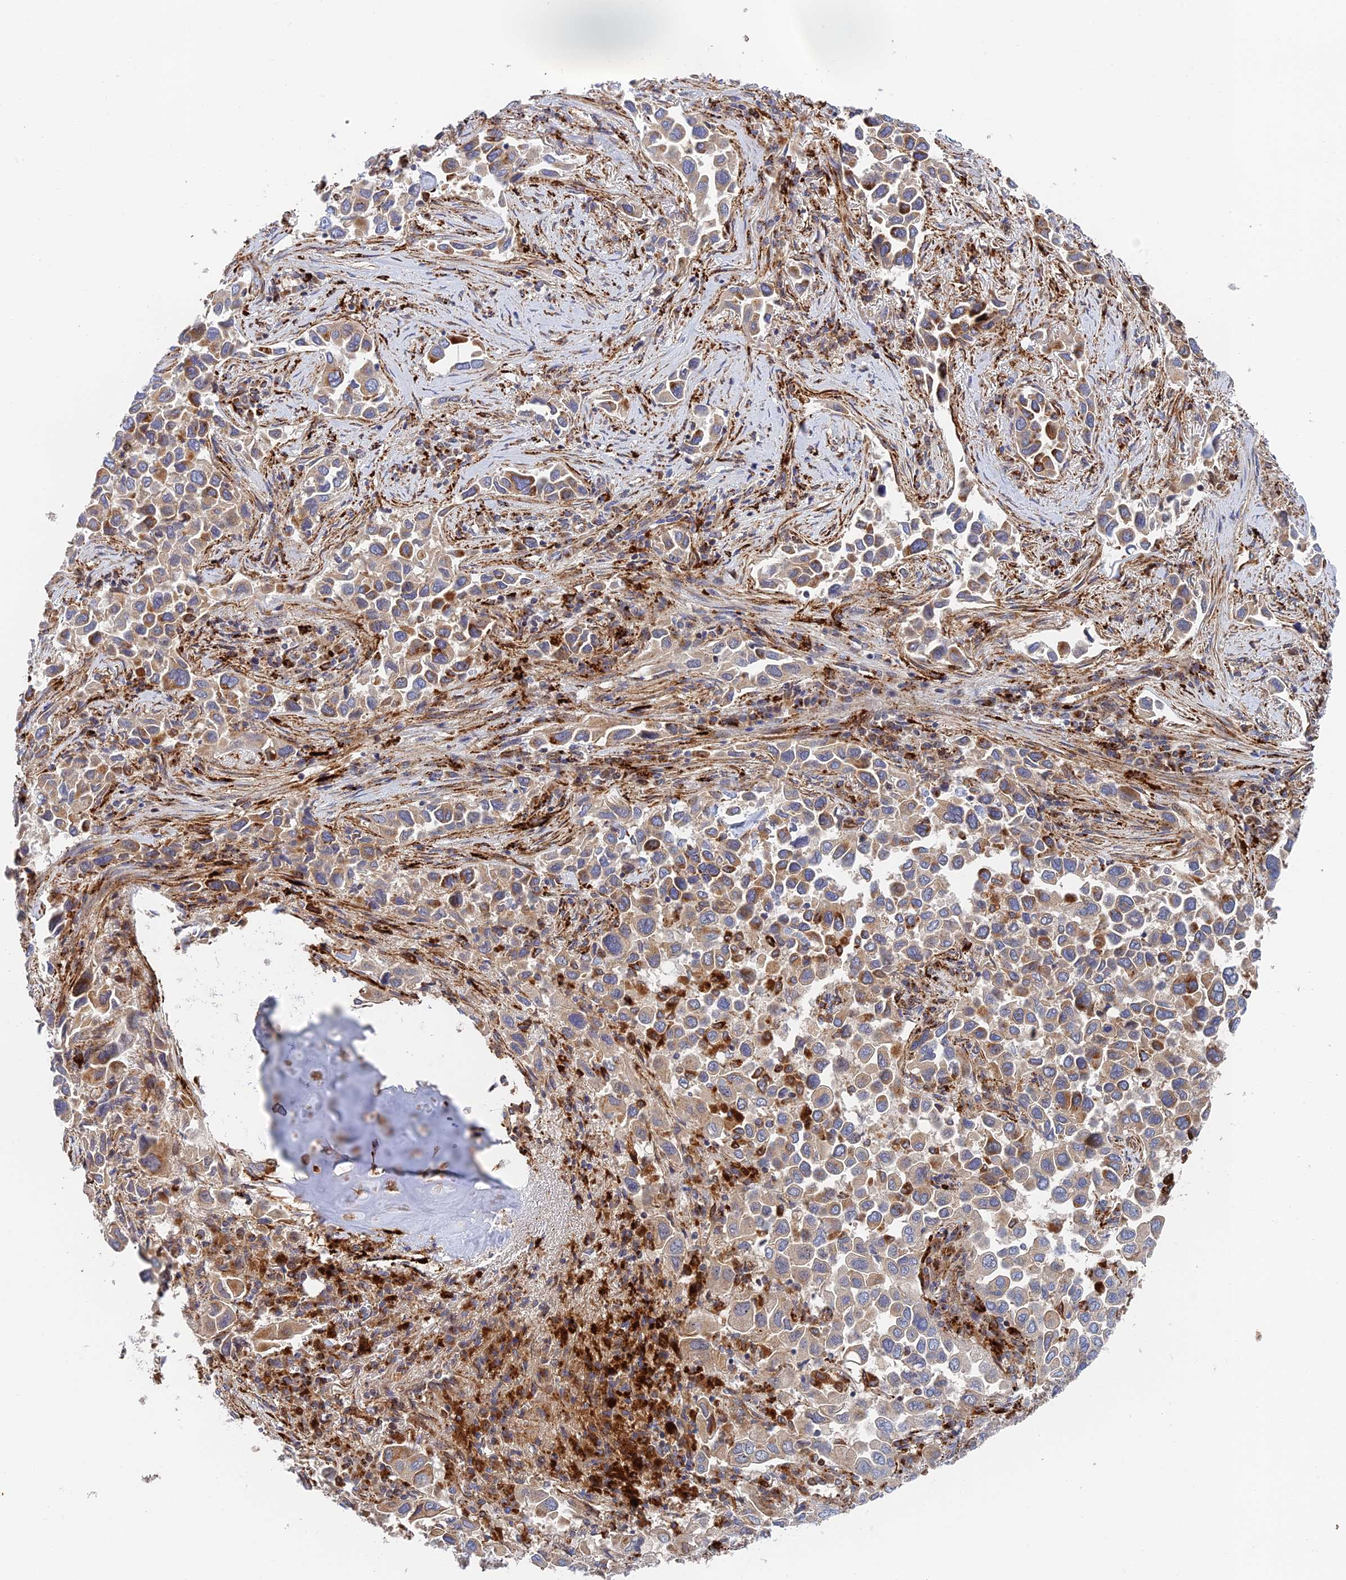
{"staining": {"intensity": "moderate", "quantity": "<25%", "location": "cytoplasmic/membranous"}, "tissue": "lung cancer", "cell_type": "Tumor cells", "image_type": "cancer", "snomed": [{"axis": "morphology", "description": "Adenocarcinoma, NOS"}, {"axis": "topography", "description": "Lung"}], "caption": "IHC micrograph of human lung cancer stained for a protein (brown), which reveals low levels of moderate cytoplasmic/membranous staining in about <25% of tumor cells.", "gene": "PPP2R3C", "patient": {"sex": "female", "age": 76}}